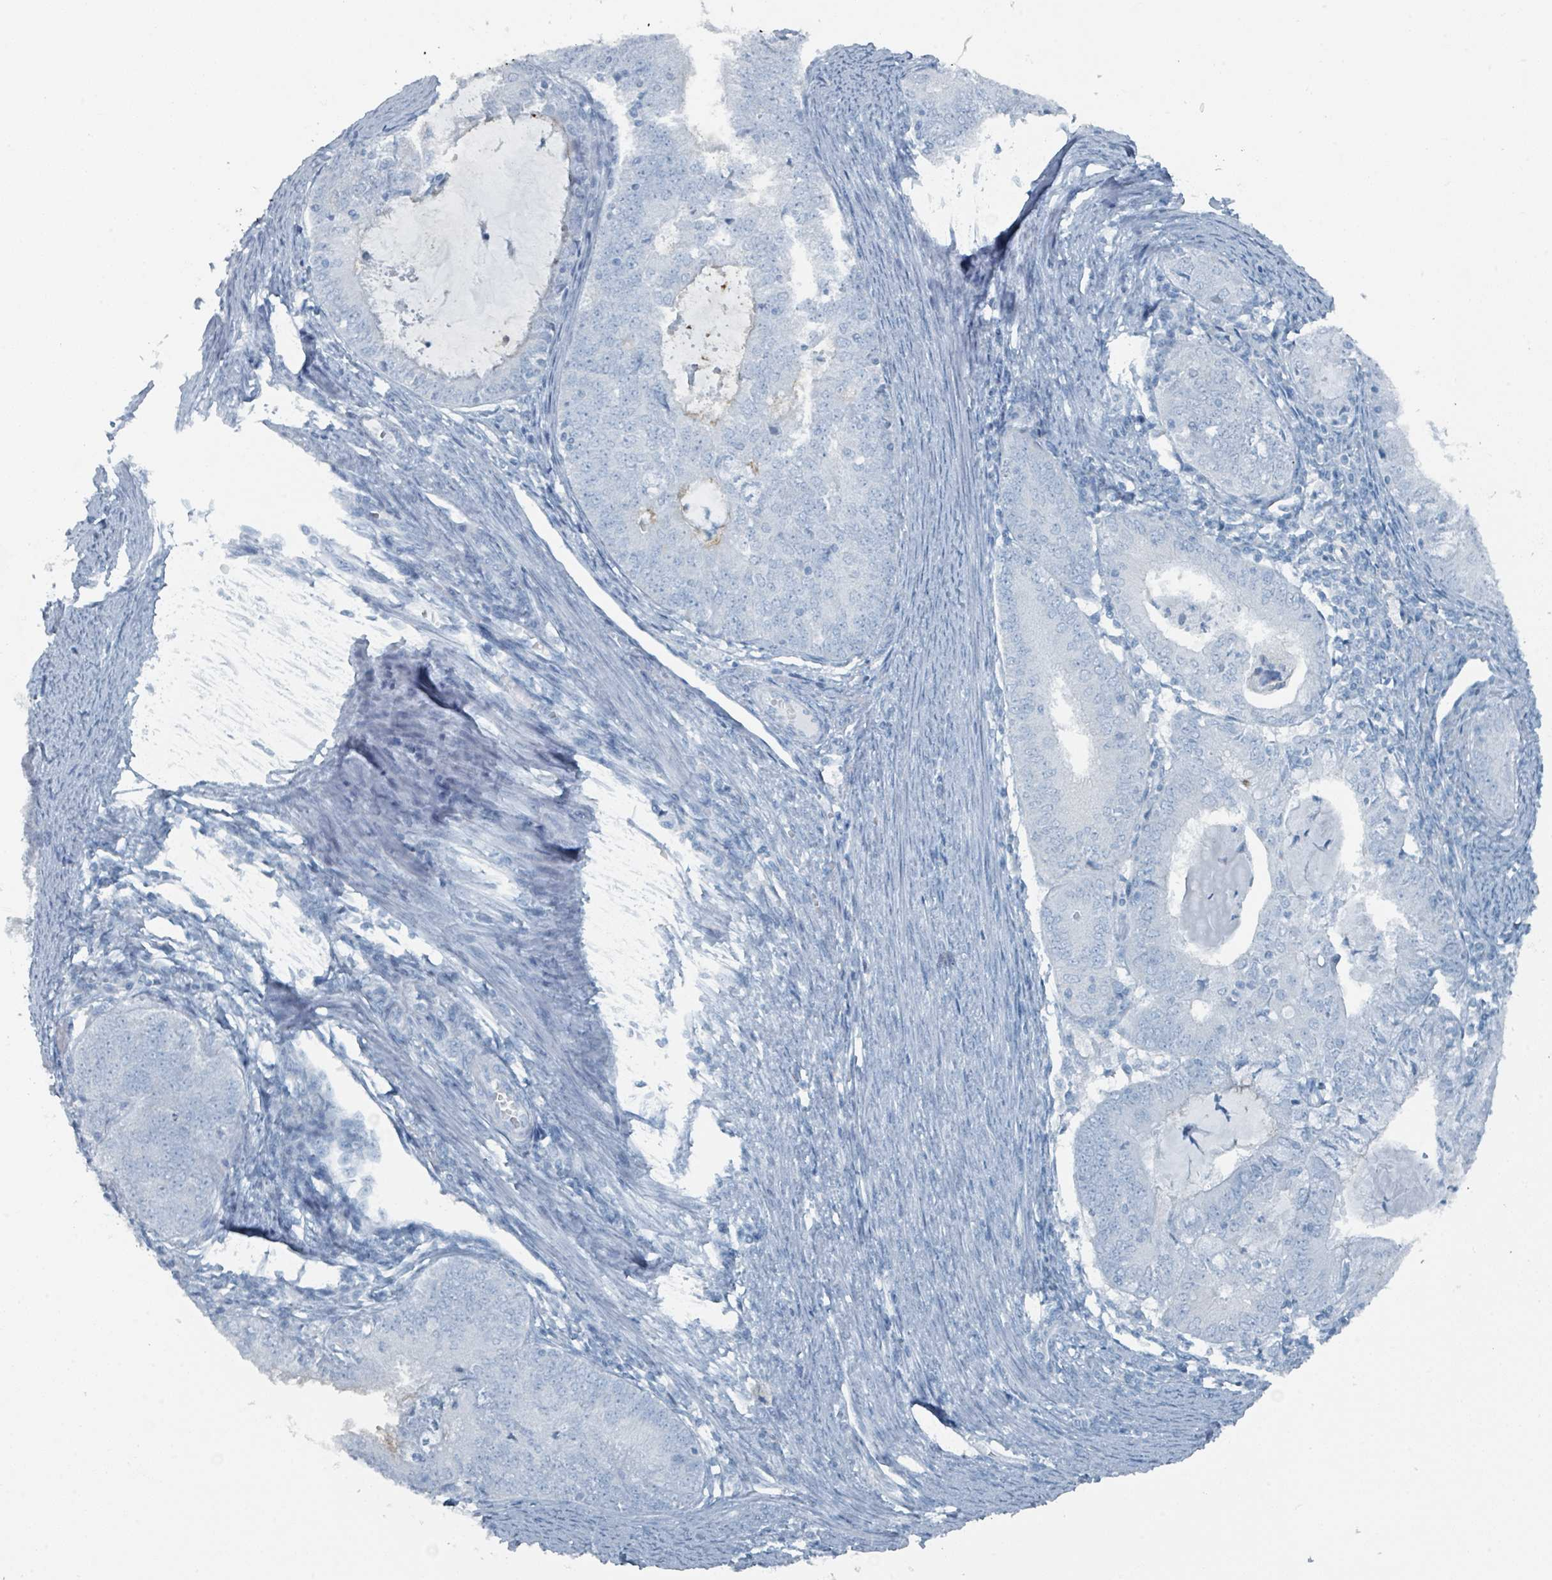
{"staining": {"intensity": "negative", "quantity": "none", "location": "none"}, "tissue": "endometrial cancer", "cell_type": "Tumor cells", "image_type": "cancer", "snomed": [{"axis": "morphology", "description": "Adenocarcinoma, NOS"}, {"axis": "topography", "description": "Endometrium"}], "caption": "A high-resolution photomicrograph shows immunohistochemistry (IHC) staining of endometrial cancer (adenocarcinoma), which exhibits no significant staining in tumor cells.", "gene": "GAMT", "patient": {"sex": "female", "age": 57}}